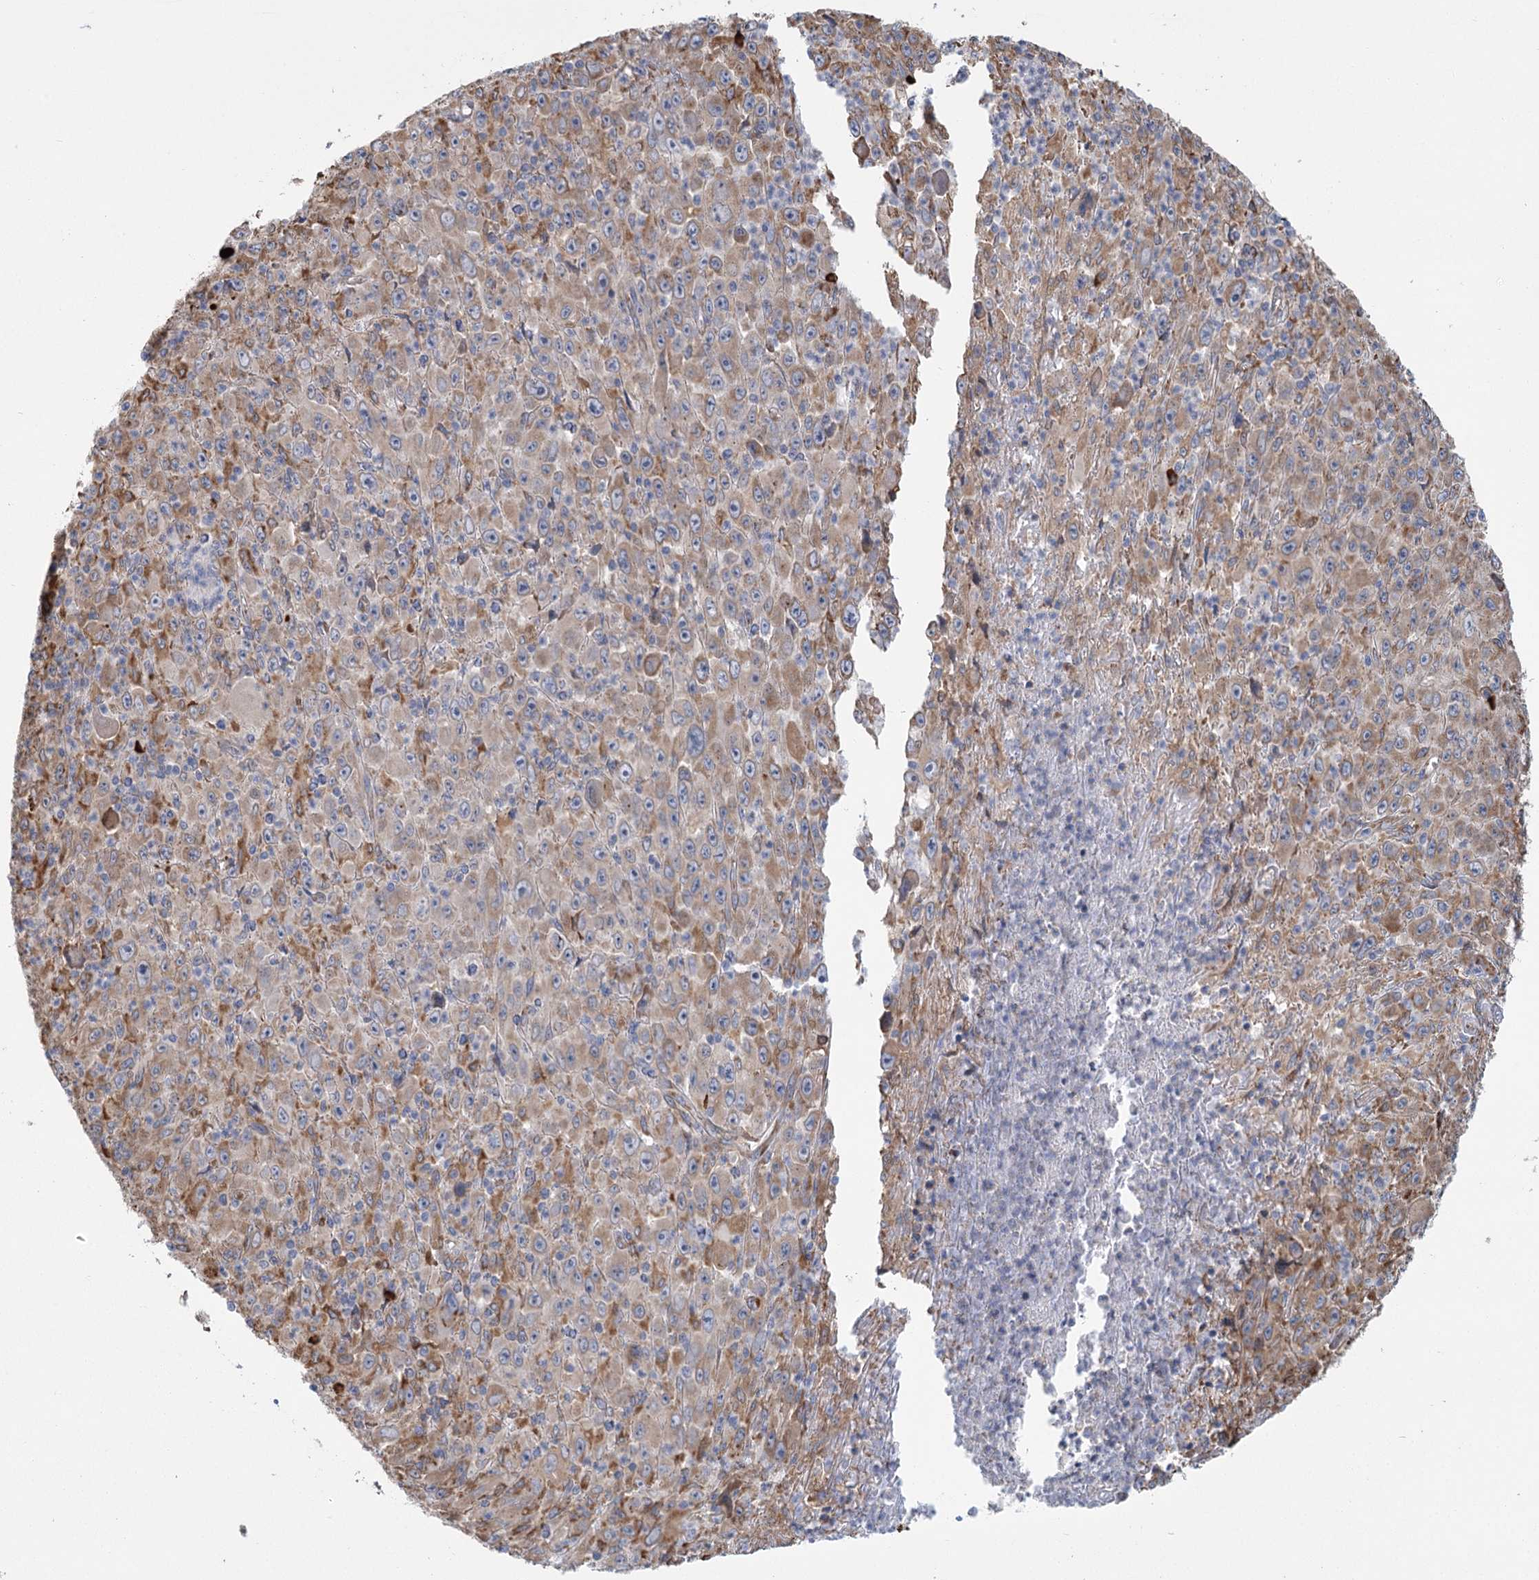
{"staining": {"intensity": "moderate", "quantity": ">75%", "location": "cytoplasmic/membranous"}, "tissue": "melanoma", "cell_type": "Tumor cells", "image_type": "cancer", "snomed": [{"axis": "morphology", "description": "Malignant melanoma, Metastatic site"}, {"axis": "topography", "description": "Skin"}], "caption": "Immunohistochemistry (IHC) staining of melanoma, which demonstrates medium levels of moderate cytoplasmic/membranous staining in approximately >75% of tumor cells indicating moderate cytoplasmic/membranous protein expression. The staining was performed using DAB (brown) for protein detection and nuclei were counterstained in hematoxylin (blue).", "gene": "METTL24", "patient": {"sex": "female", "age": 56}}